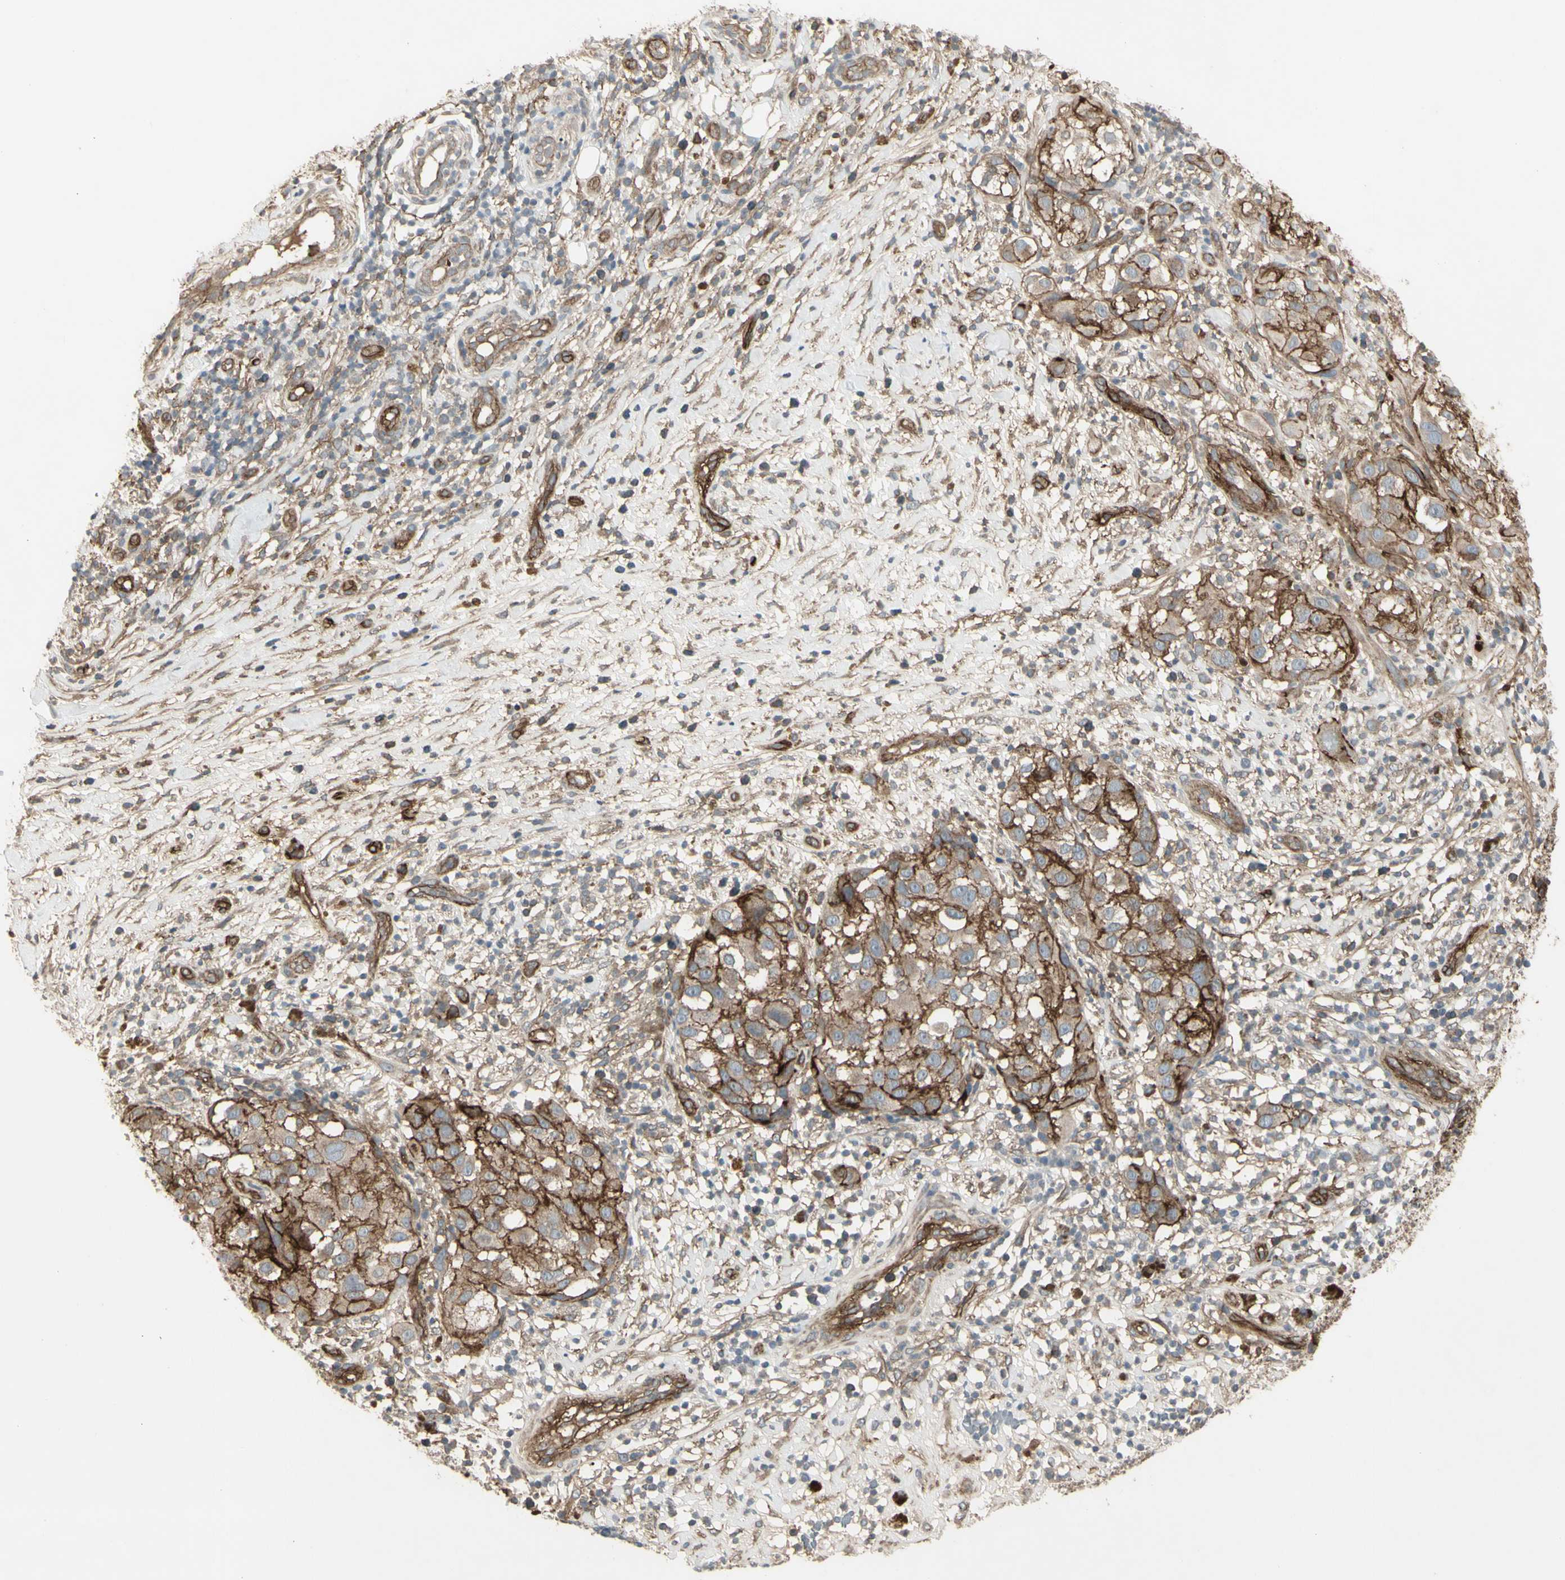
{"staining": {"intensity": "moderate", "quantity": "25%-75%", "location": "cytoplasmic/membranous"}, "tissue": "melanoma", "cell_type": "Tumor cells", "image_type": "cancer", "snomed": [{"axis": "morphology", "description": "Necrosis, NOS"}, {"axis": "morphology", "description": "Malignant melanoma, NOS"}, {"axis": "topography", "description": "Skin"}], "caption": "Tumor cells exhibit medium levels of moderate cytoplasmic/membranous staining in about 25%-75% of cells in human malignant melanoma.", "gene": "CD276", "patient": {"sex": "female", "age": 87}}